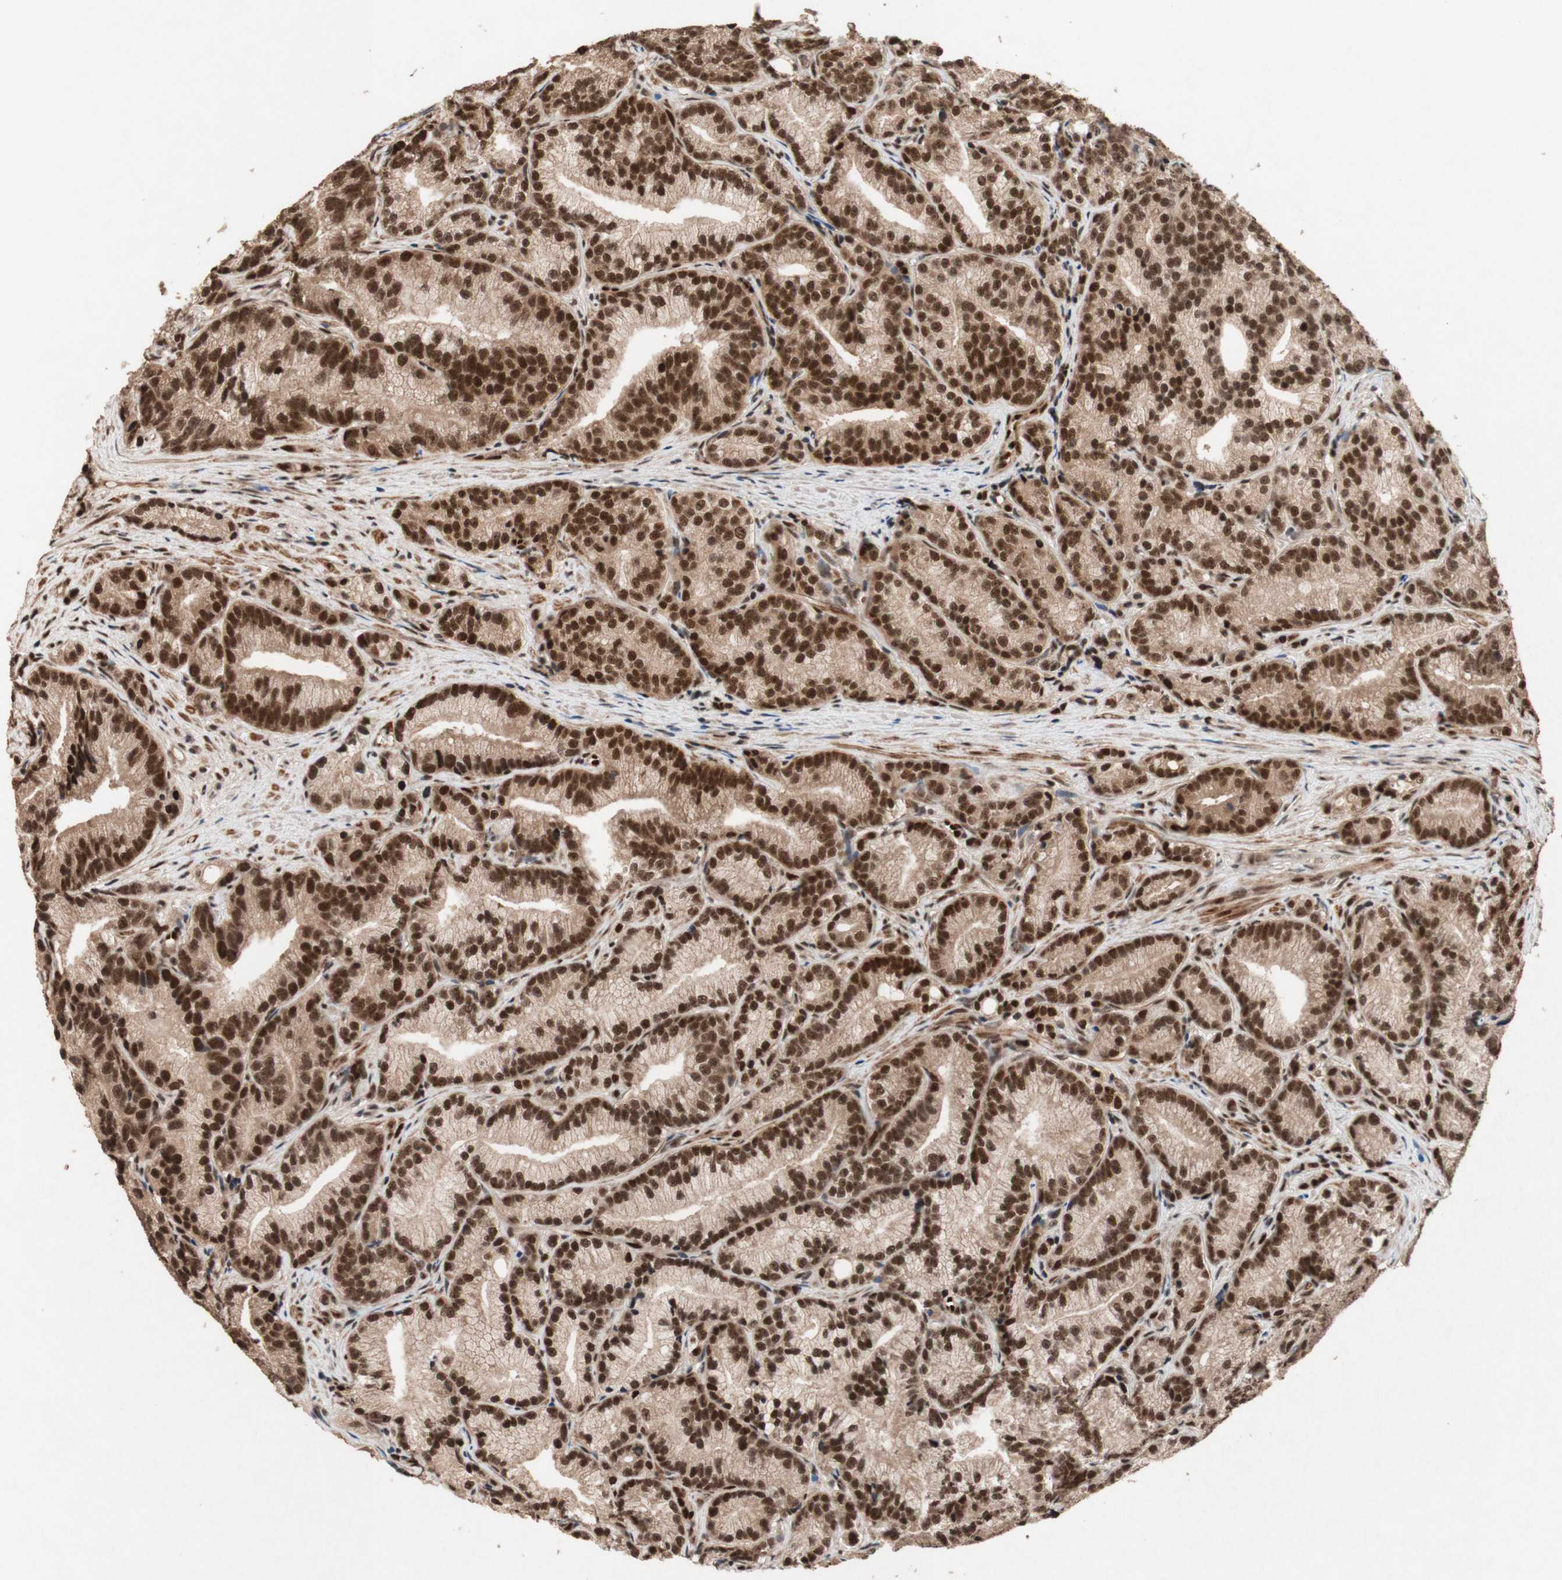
{"staining": {"intensity": "strong", "quantity": ">75%", "location": "nuclear"}, "tissue": "prostate cancer", "cell_type": "Tumor cells", "image_type": "cancer", "snomed": [{"axis": "morphology", "description": "Adenocarcinoma, Low grade"}, {"axis": "topography", "description": "Prostate"}], "caption": "Approximately >75% of tumor cells in human prostate cancer demonstrate strong nuclear protein positivity as visualized by brown immunohistochemical staining.", "gene": "TLE1", "patient": {"sex": "male", "age": 89}}